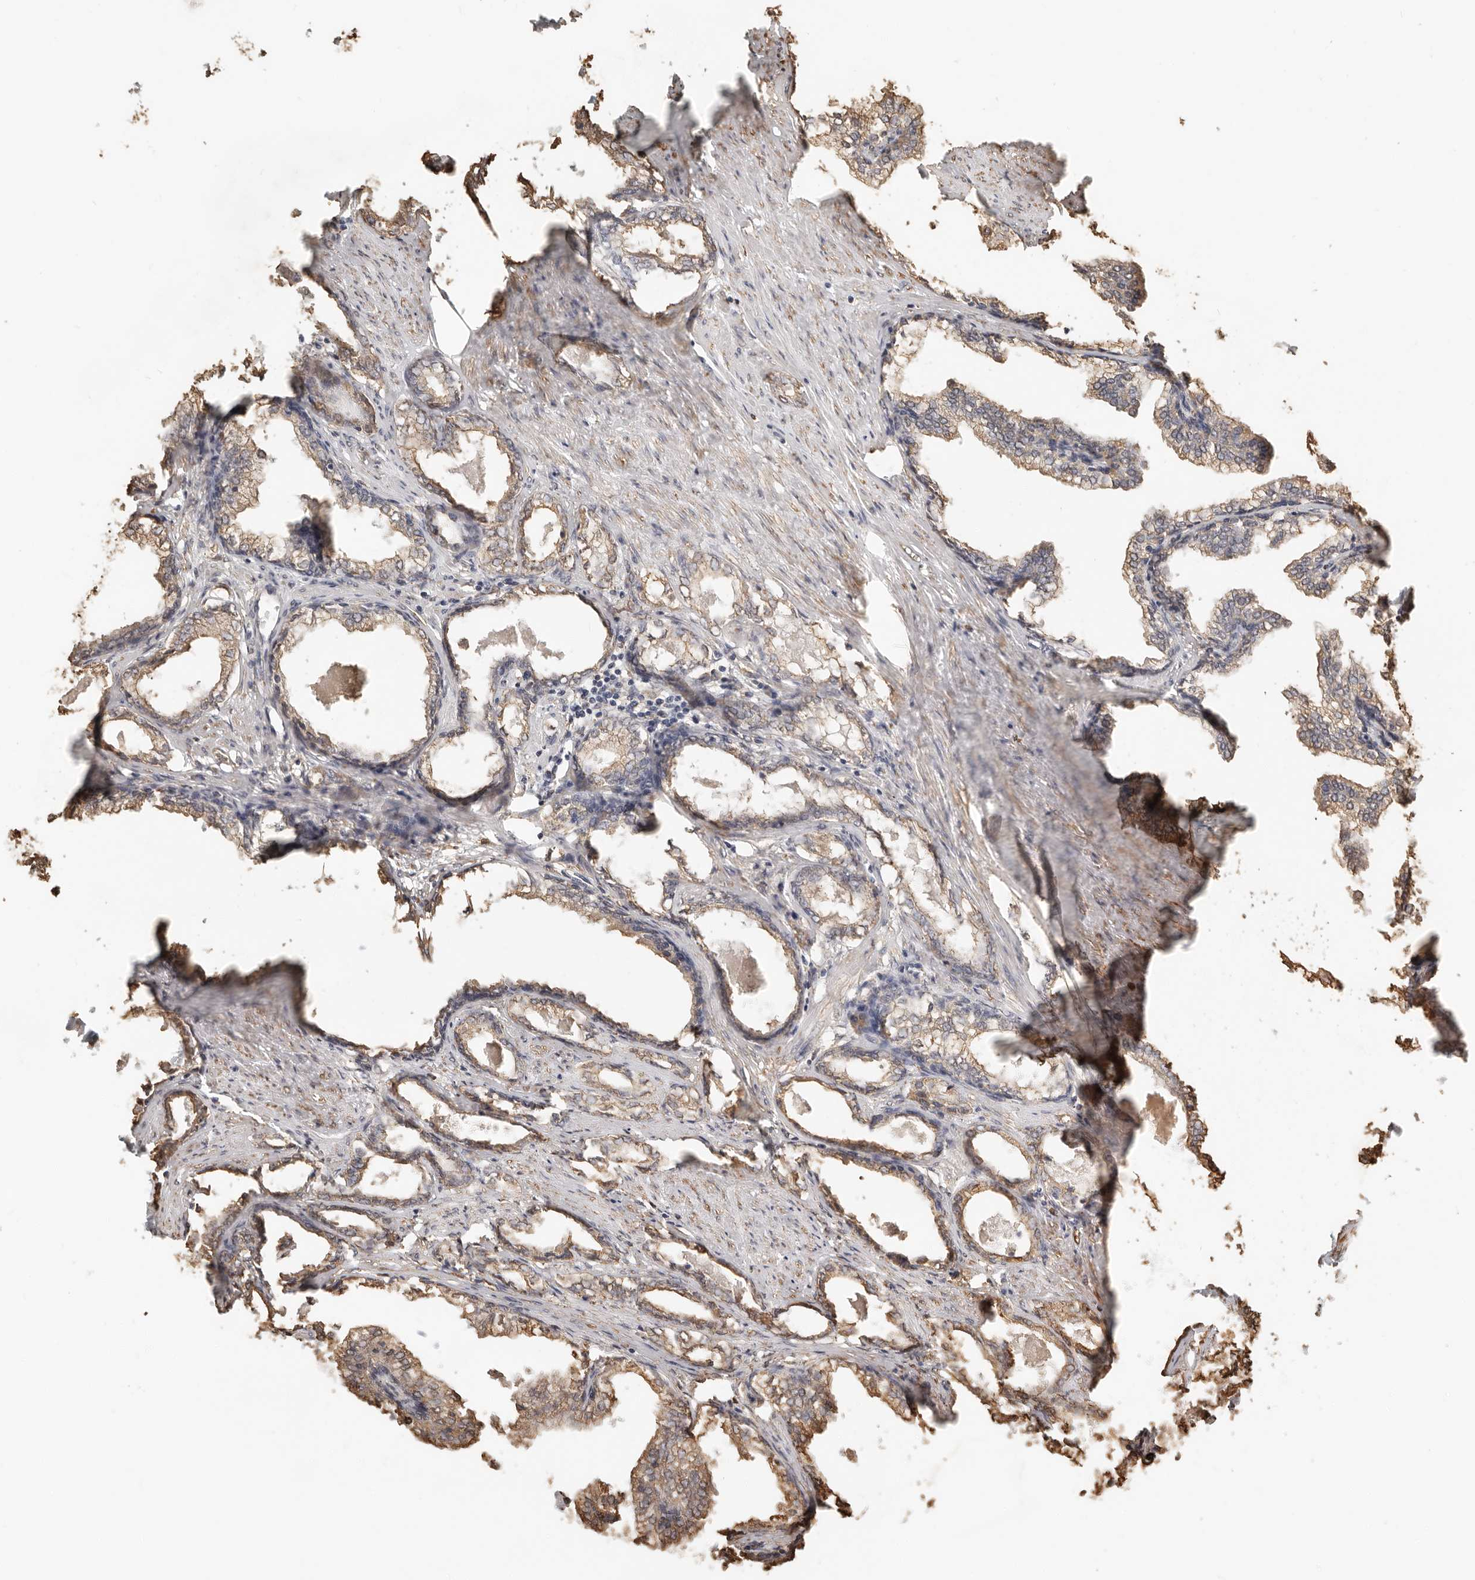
{"staining": {"intensity": "weak", "quantity": ">75%", "location": "cytoplasmic/membranous"}, "tissue": "prostate cancer", "cell_type": "Tumor cells", "image_type": "cancer", "snomed": [{"axis": "morphology", "description": "Adenocarcinoma, High grade"}, {"axis": "topography", "description": "Prostate"}], "caption": "A brown stain highlights weak cytoplasmic/membranous expression of a protein in prostate cancer (adenocarcinoma (high-grade)) tumor cells.", "gene": "ARHGEF10L", "patient": {"sex": "male", "age": 58}}